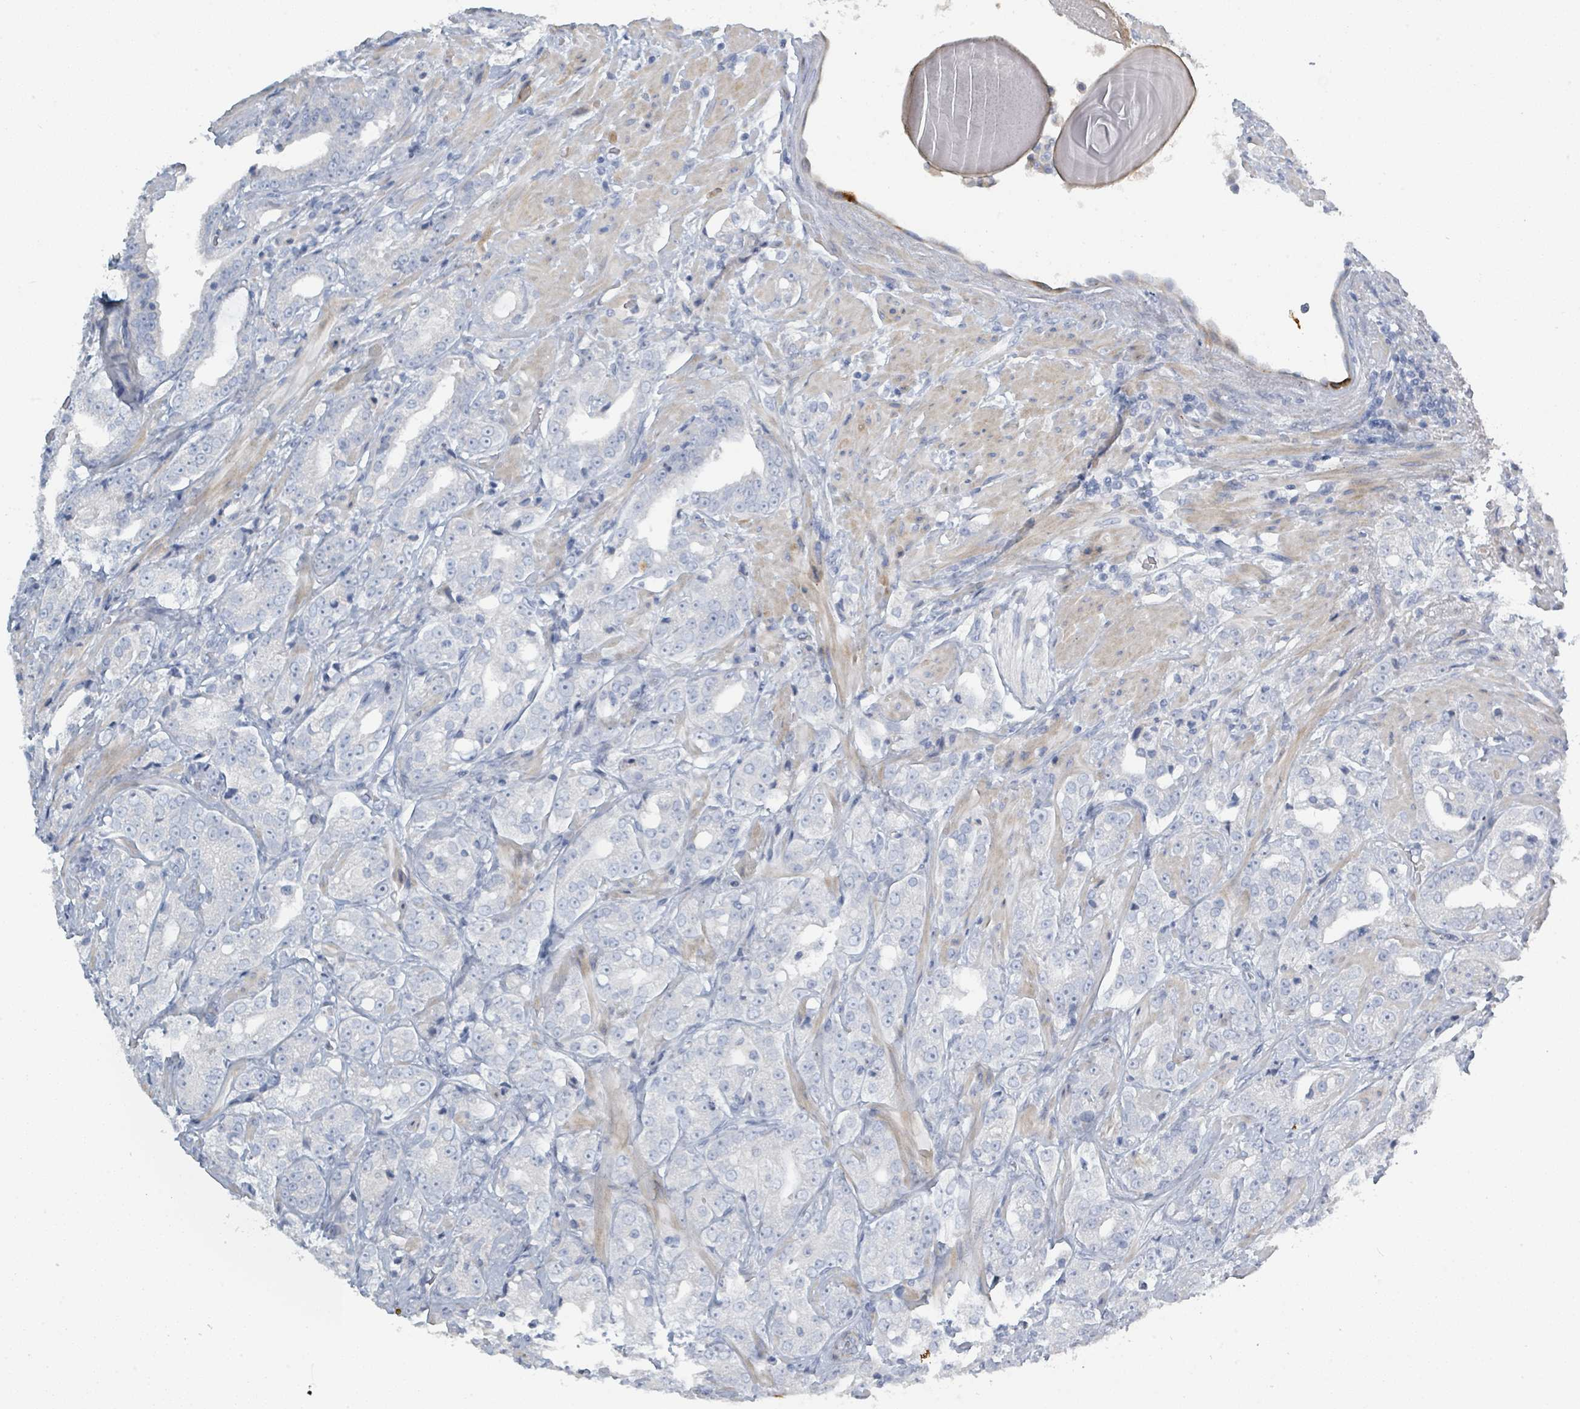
{"staining": {"intensity": "negative", "quantity": "none", "location": "none"}, "tissue": "prostate cancer", "cell_type": "Tumor cells", "image_type": "cancer", "snomed": [{"axis": "morphology", "description": "Adenocarcinoma, Low grade"}, {"axis": "topography", "description": "Prostate"}], "caption": "An immunohistochemistry image of prostate cancer is shown. There is no staining in tumor cells of prostate cancer.", "gene": "RAB33B", "patient": {"sex": "male", "age": 67}}